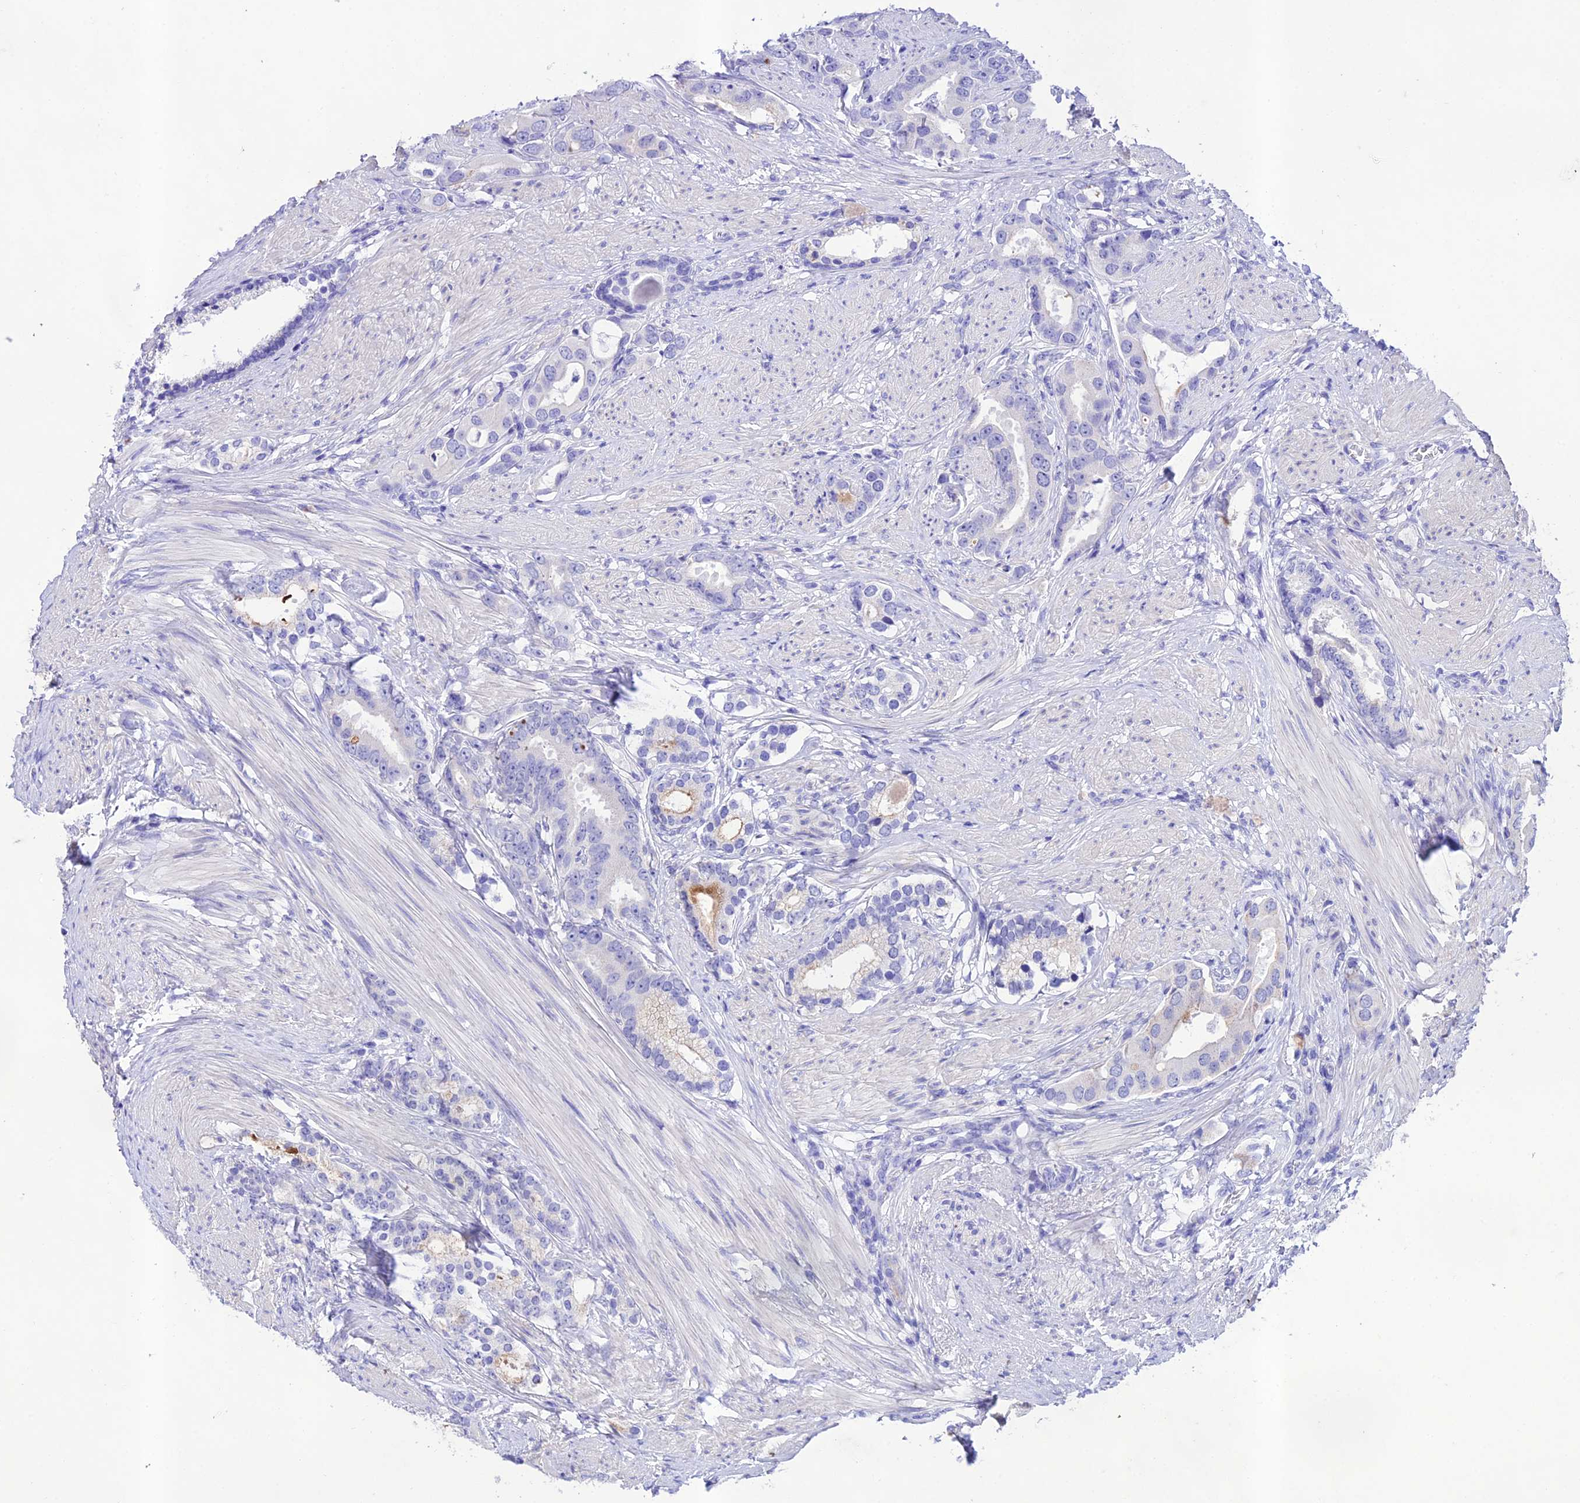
{"staining": {"intensity": "negative", "quantity": "none", "location": "none"}, "tissue": "prostate cancer", "cell_type": "Tumor cells", "image_type": "cancer", "snomed": [{"axis": "morphology", "description": "Adenocarcinoma, Low grade"}, {"axis": "topography", "description": "Prostate"}], "caption": "A high-resolution image shows immunohistochemistry staining of prostate low-grade adenocarcinoma, which demonstrates no significant expression in tumor cells.", "gene": "NLRP6", "patient": {"sex": "male", "age": 71}}